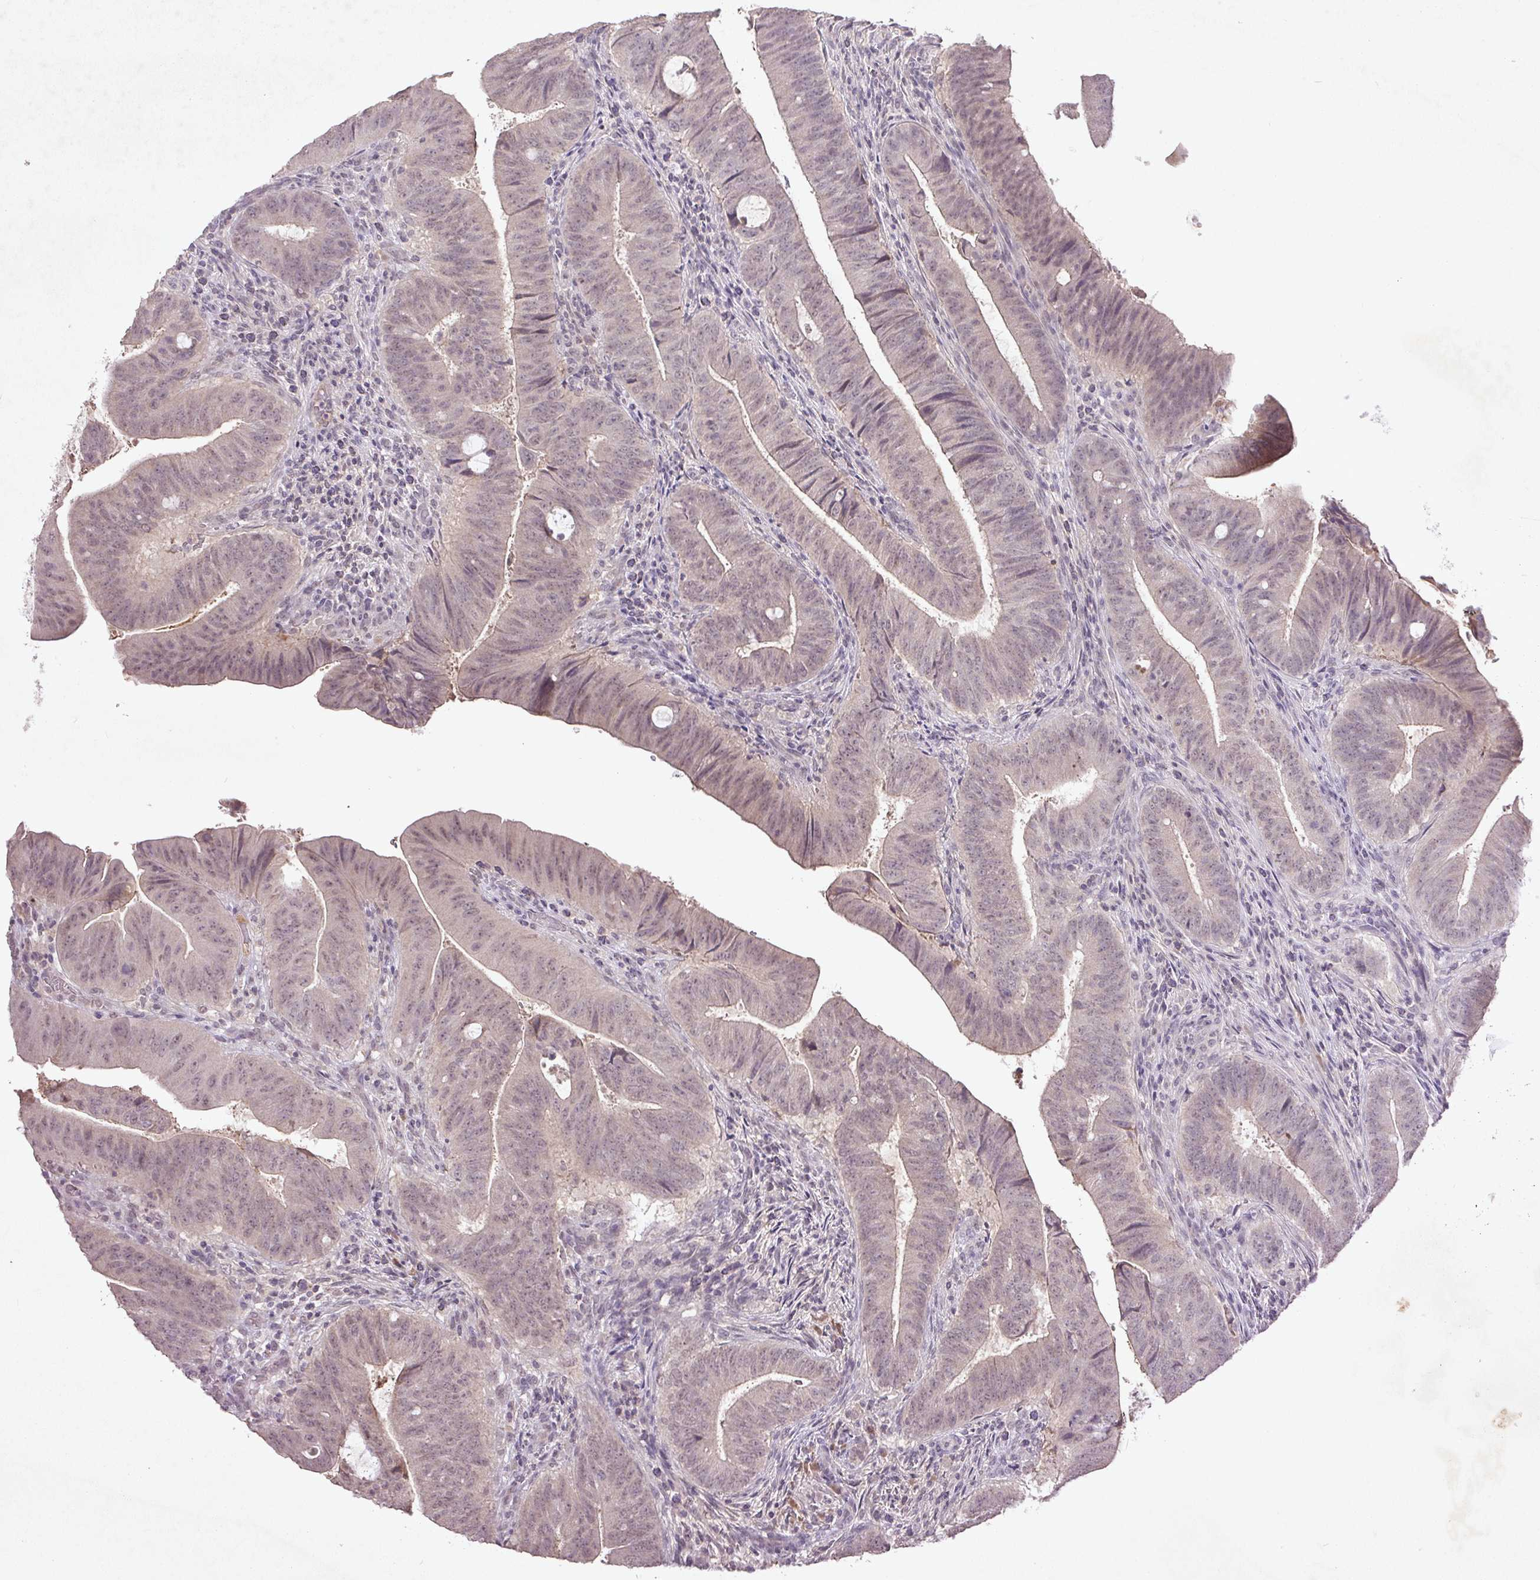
{"staining": {"intensity": "negative", "quantity": "none", "location": "none"}, "tissue": "colorectal cancer", "cell_type": "Tumor cells", "image_type": "cancer", "snomed": [{"axis": "morphology", "description": "Adenocarcinoma, NOS"}, {"axis": "topography", "description": "Colon"}], "caption": "There is no significant positivity in tumor cells of adenocarcinoma (colorectal).", "gene": "FAM168B", "patient": {"sex": "female", "age": 43}}